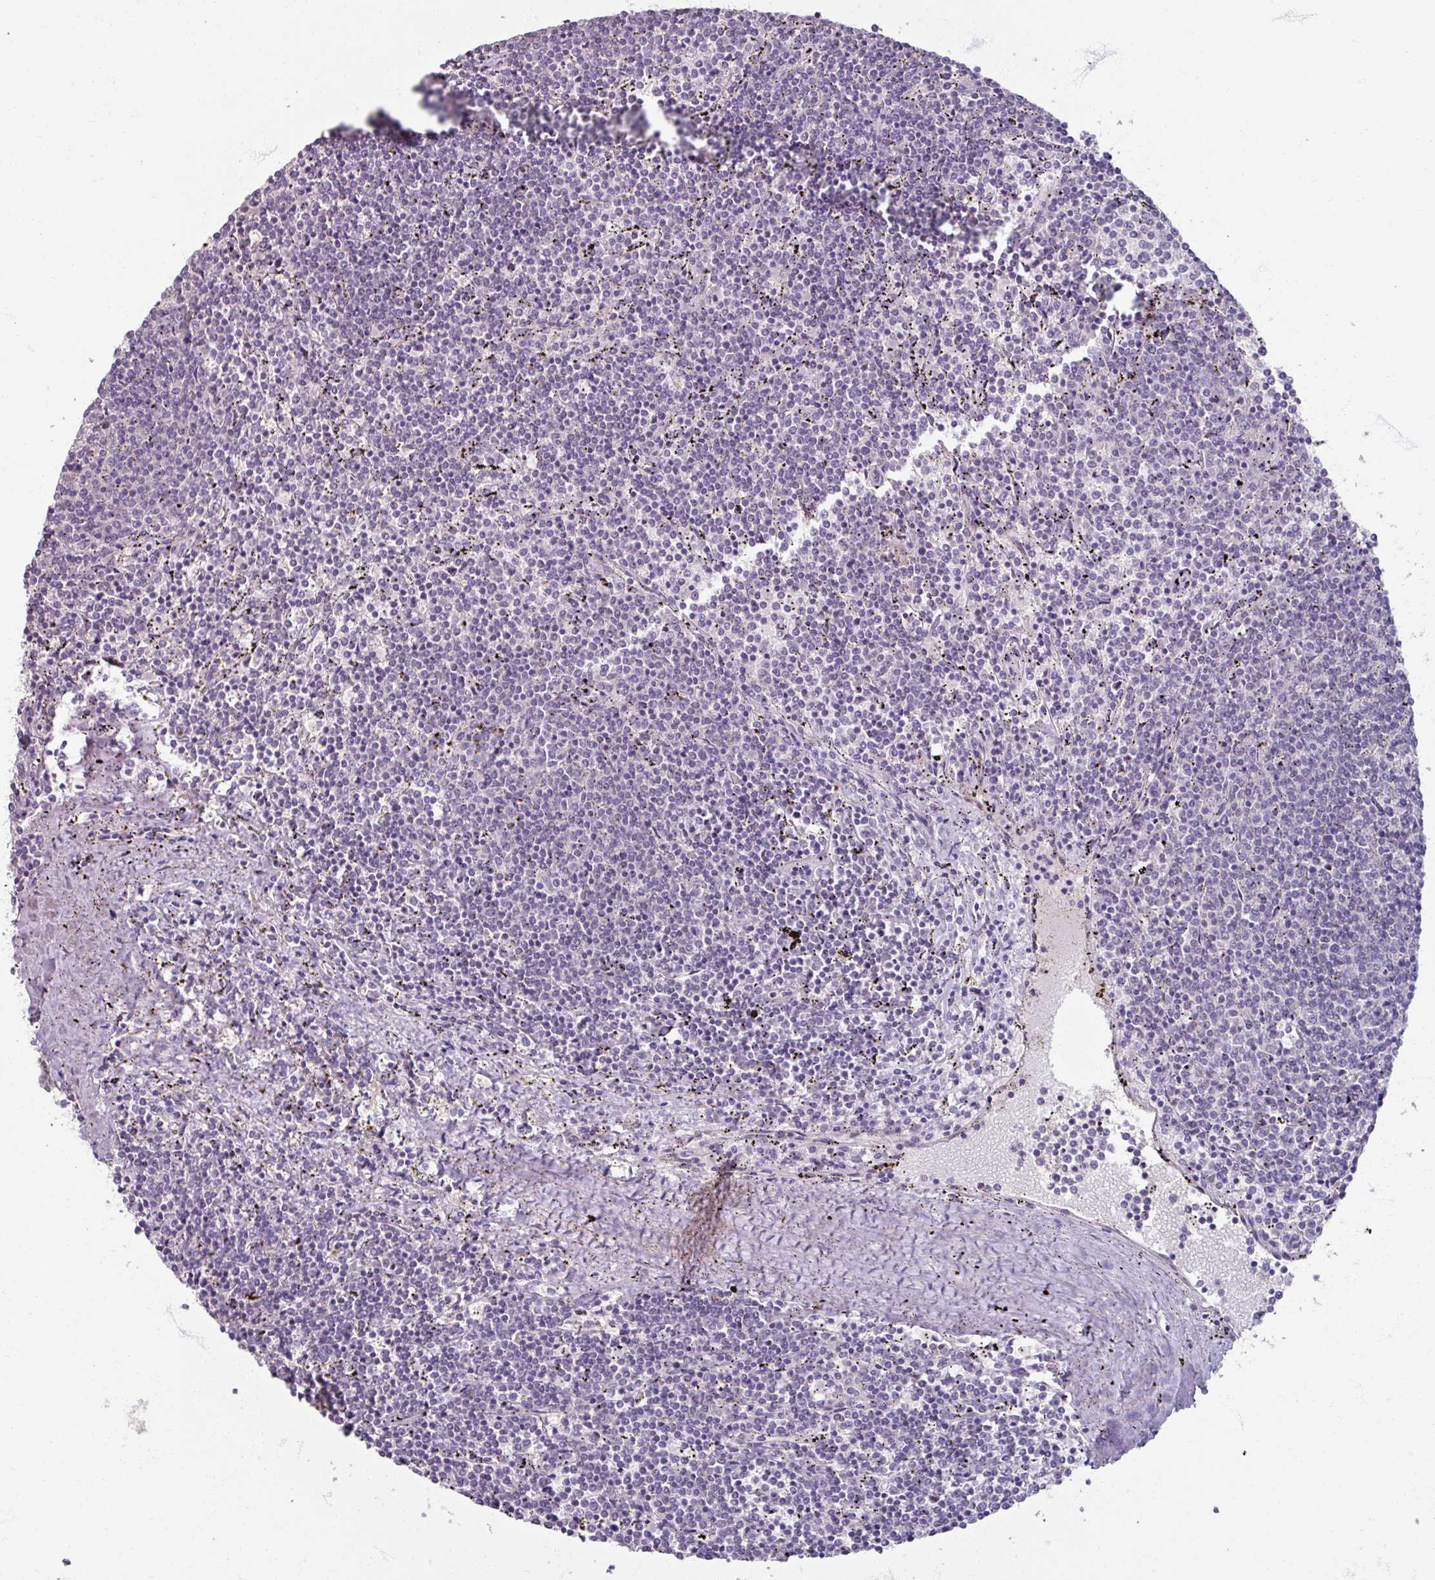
{"staining": {"intensity": "negative", "quantity": "none", "location": "none"}, "tissue": "lymphoma", "cell_type": "Tumor cells", "image_type": "cancer", "snomed": [{"axis": "morphology", "description": "Malignant lymphoma, non-Hodgkin's type, Low grade"}, {"axis": "topography", "description": "Spleen"}], "caption": "Immunohistochemical staining of lymphoma demonstrates no significant positivity in tumor cells.", "gene": "SOX11", "patient": {"sex": "female", "age": 50}}